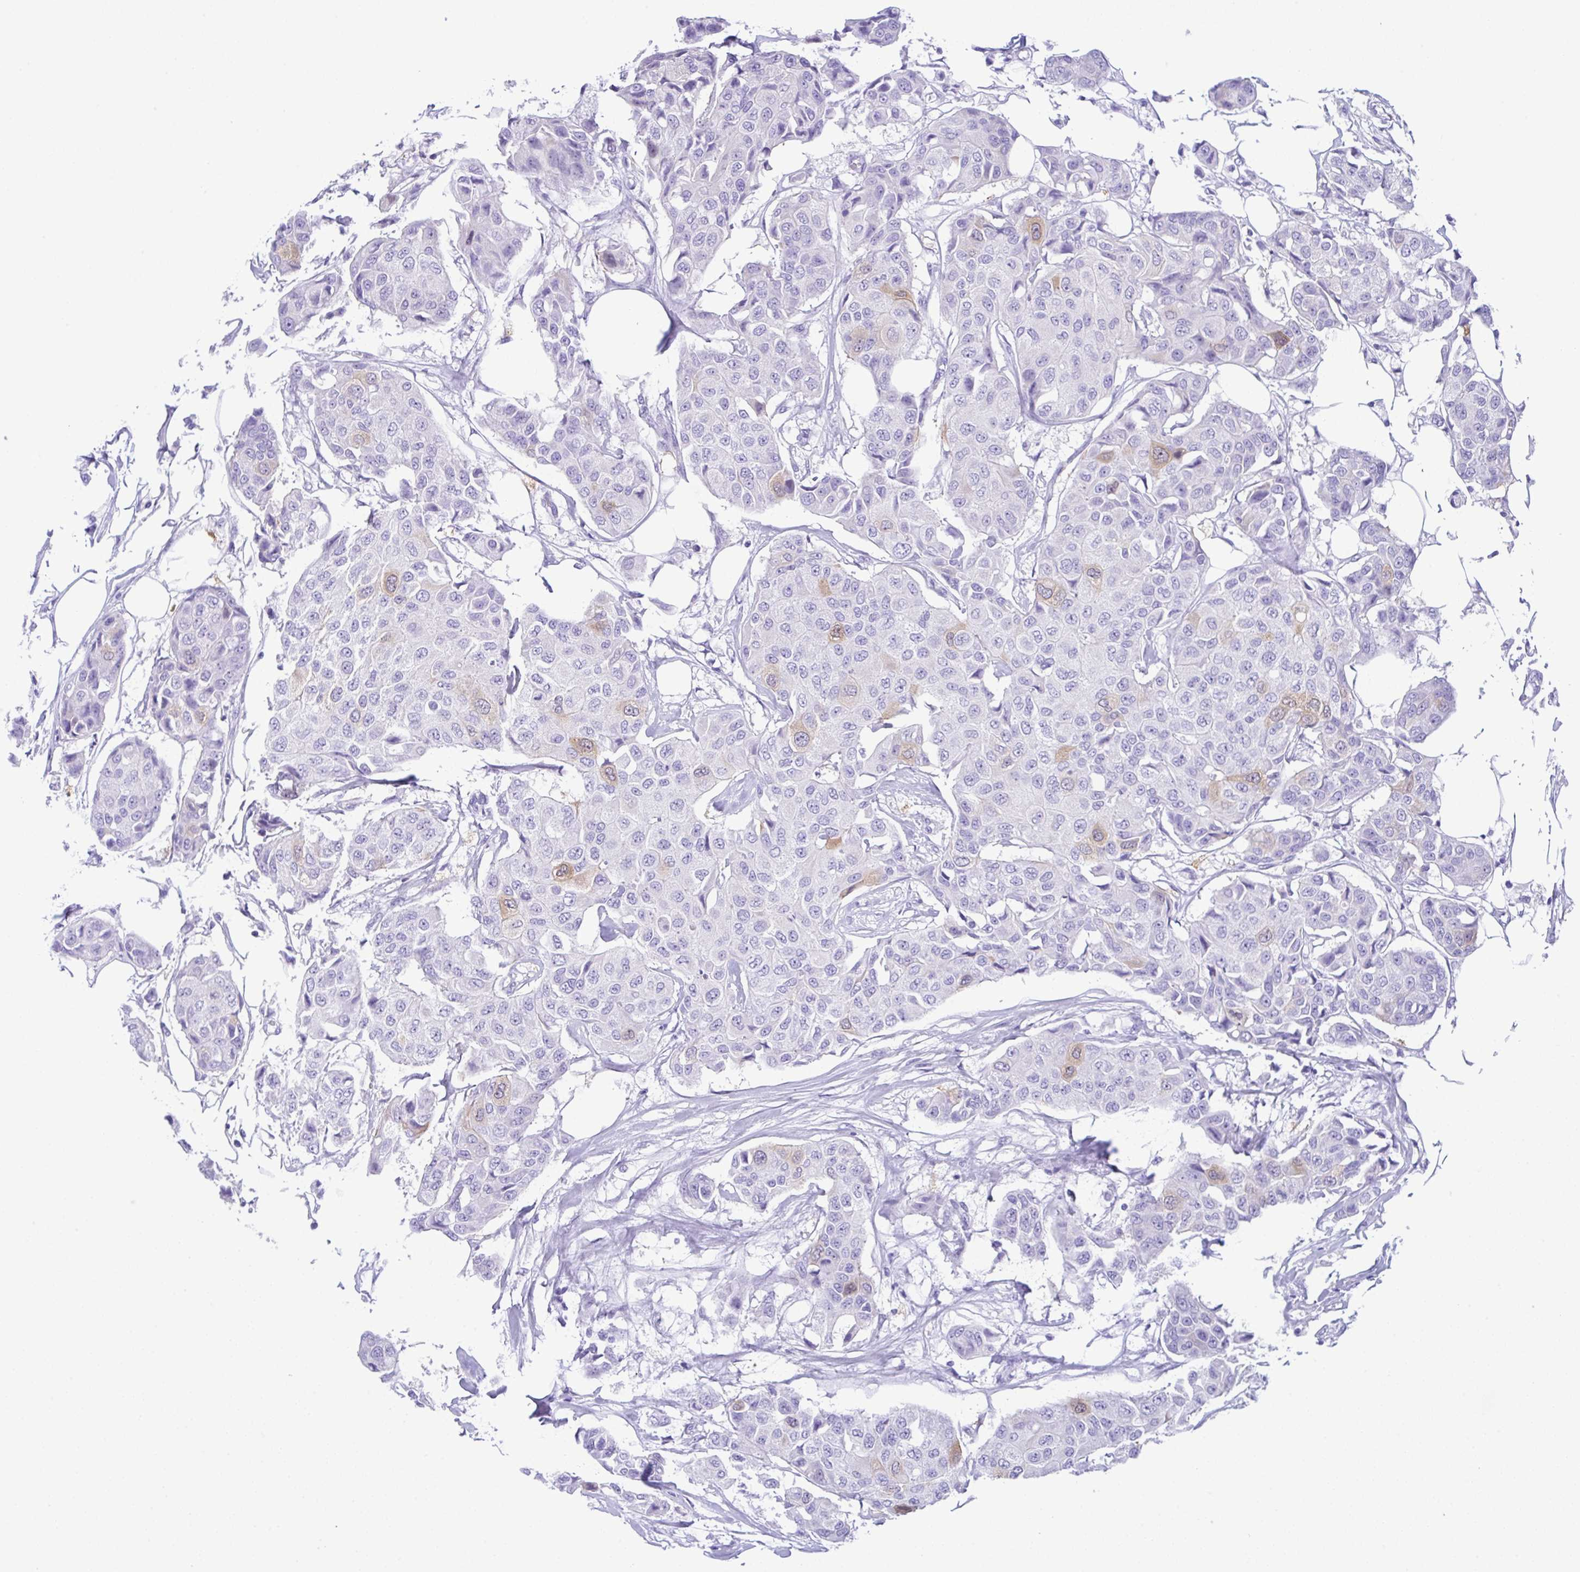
{"staining": {"intensity": "weak", "quantity": "<25%", "location": "cytoplasmic/membranous"}, "tissue": "breast cancer", "cell_type": "Tumor cells", "image_type": "cancer", "snomed": [{"axis": "morphology", "description": "Duct carcinoma"}, {"axis": "topography", "description": "Breast"}, {"axis": "topography", "description": "Lymph node"}], "caption": "This histopathology image is of breast cancer stained with IHC to label a protein in brown with the nuclei are counter-stained blue. There is no staining in tumor cells.", "gene": "RRM2", "patient": {"sex": "female", "age": 80}}